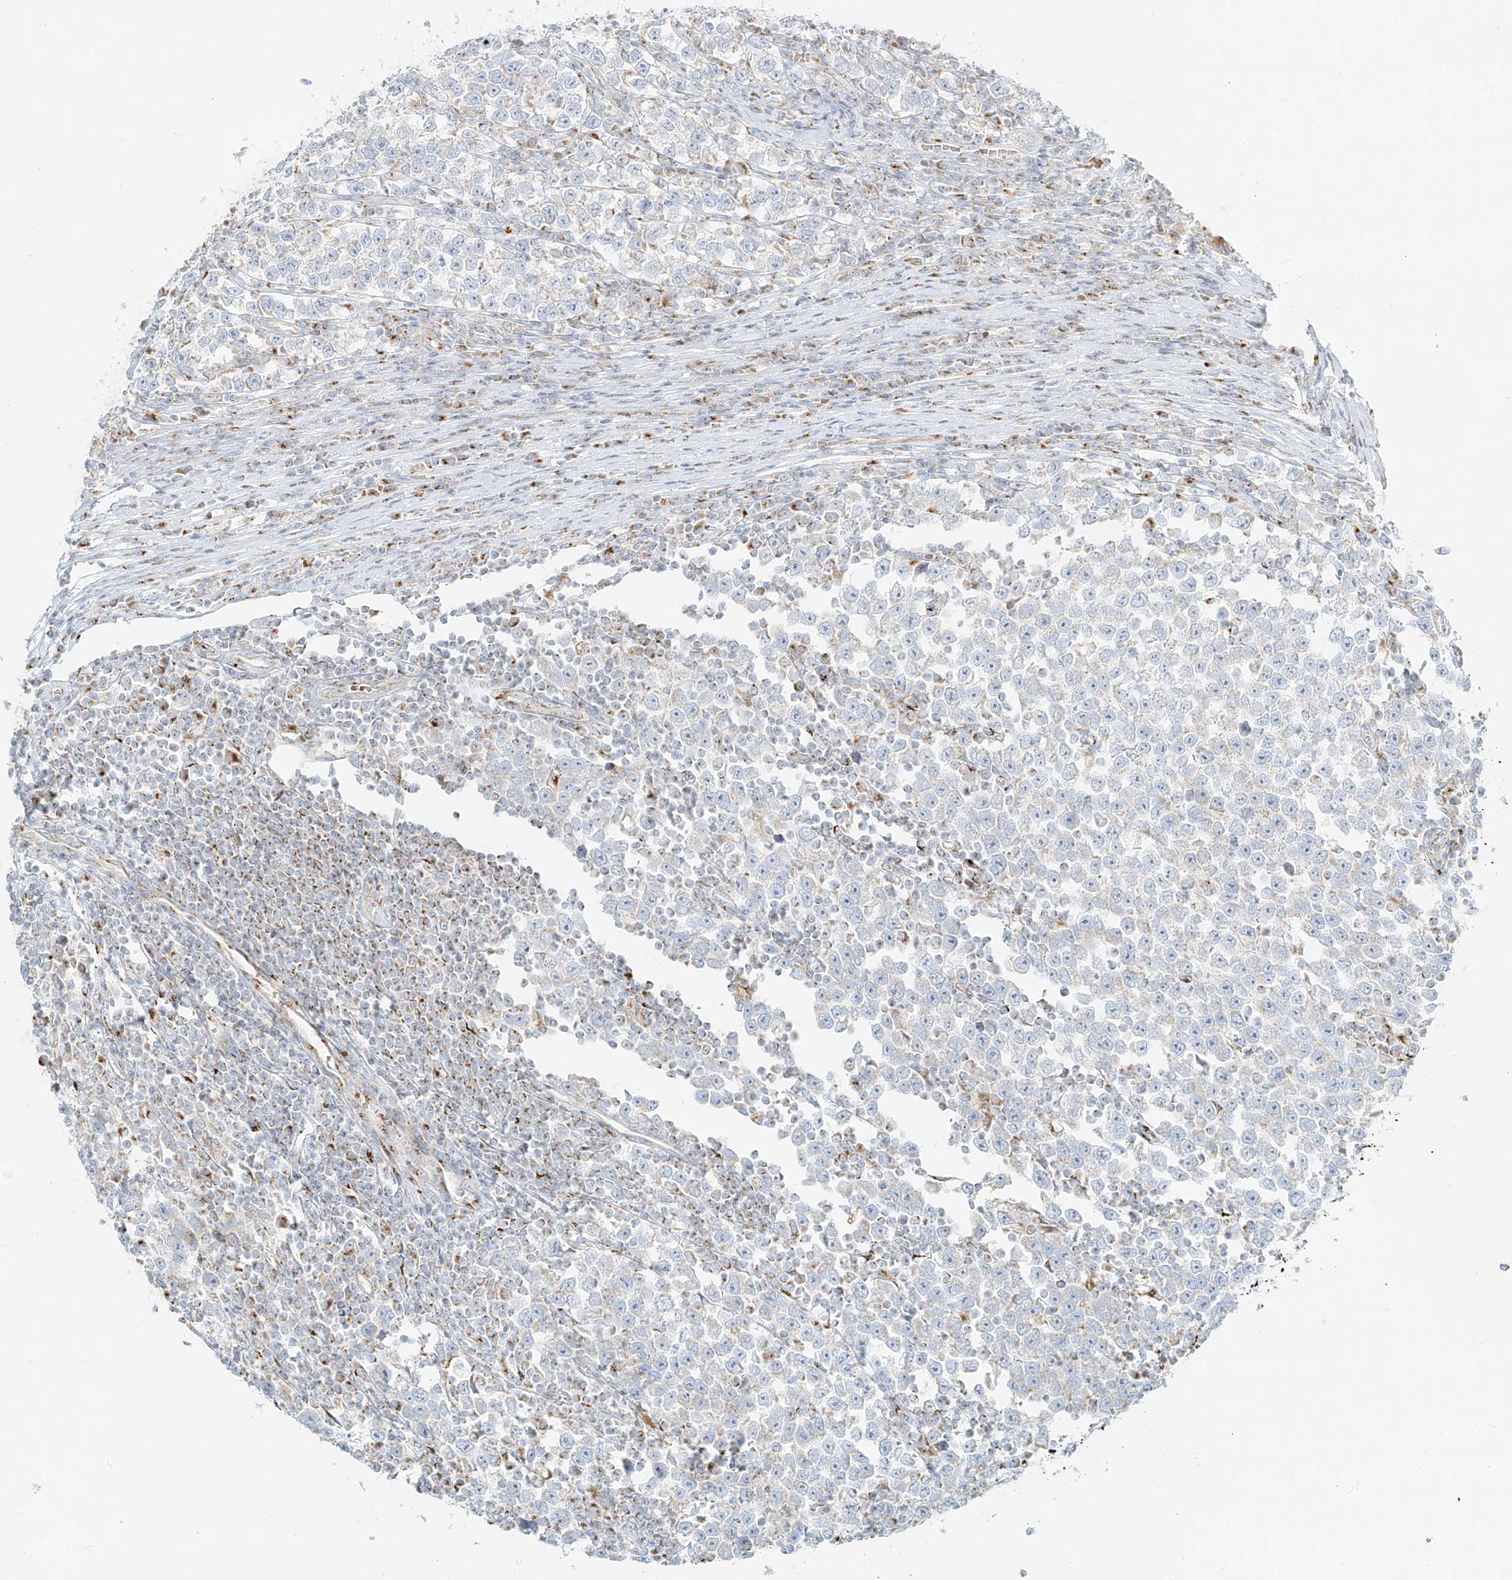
{"staining": {"intensity": "negative", "quantity": "none", "location": "none"}, "tissue": "testis cancer", "cell_type": "Tumor cells", "image_type": "cancer", "snomed": [{"axis": "morphology", "description": "Normal tissue, NOS"}, {"axis": "morphology", "description": "Seminoma, NOS"}, {"axis": "topography", "description": "Testis"}], "caption": "Immunohistochemistry (IHC) image of testis seminoma stained for a protein (brown), which reveals no positivity in tumor cells.", "gene": "TMEM87B", "patient": {"sex": "male", "age": 43}}